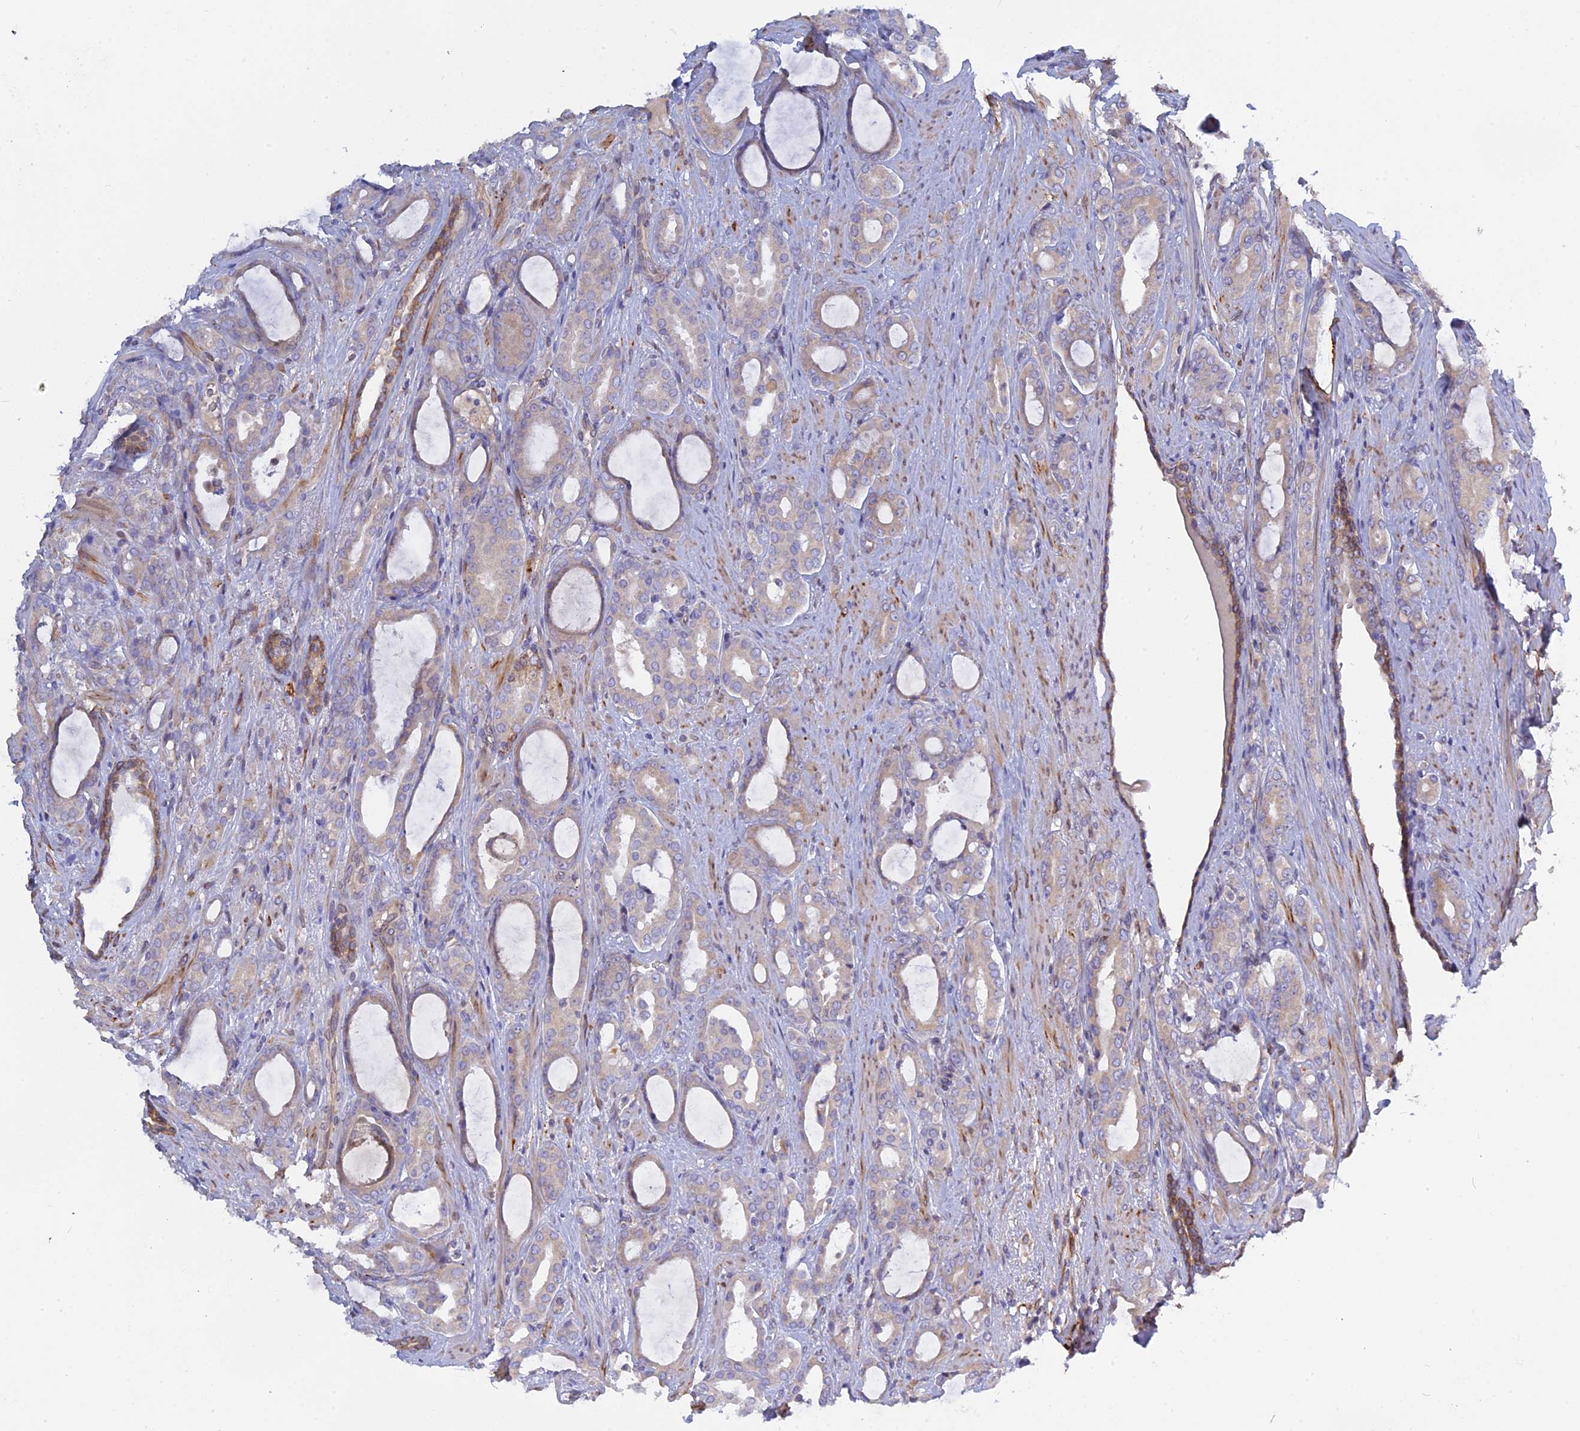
{"staining": {"intensity": "weak", "quantity": "<25%", "location": "cytoplasmic/membranous"}, "tissue": "prostate cancer", "cell_type": "Tumor cells", "image_type": "cancer", "snomed": [{"axis": "morphology", "description": "Adenocarcinoma, High grade"}, {"axis": "topography", "description": "Prostate"}], "caption": "This is an immunohistochemistry (IHC) micrograph of human prostate cancer (adenocarcinoma (high-grade)). There is no expression in tumor cells.", "gene": "TLCD1", "patient": {"sex": "male", "age": 72}}